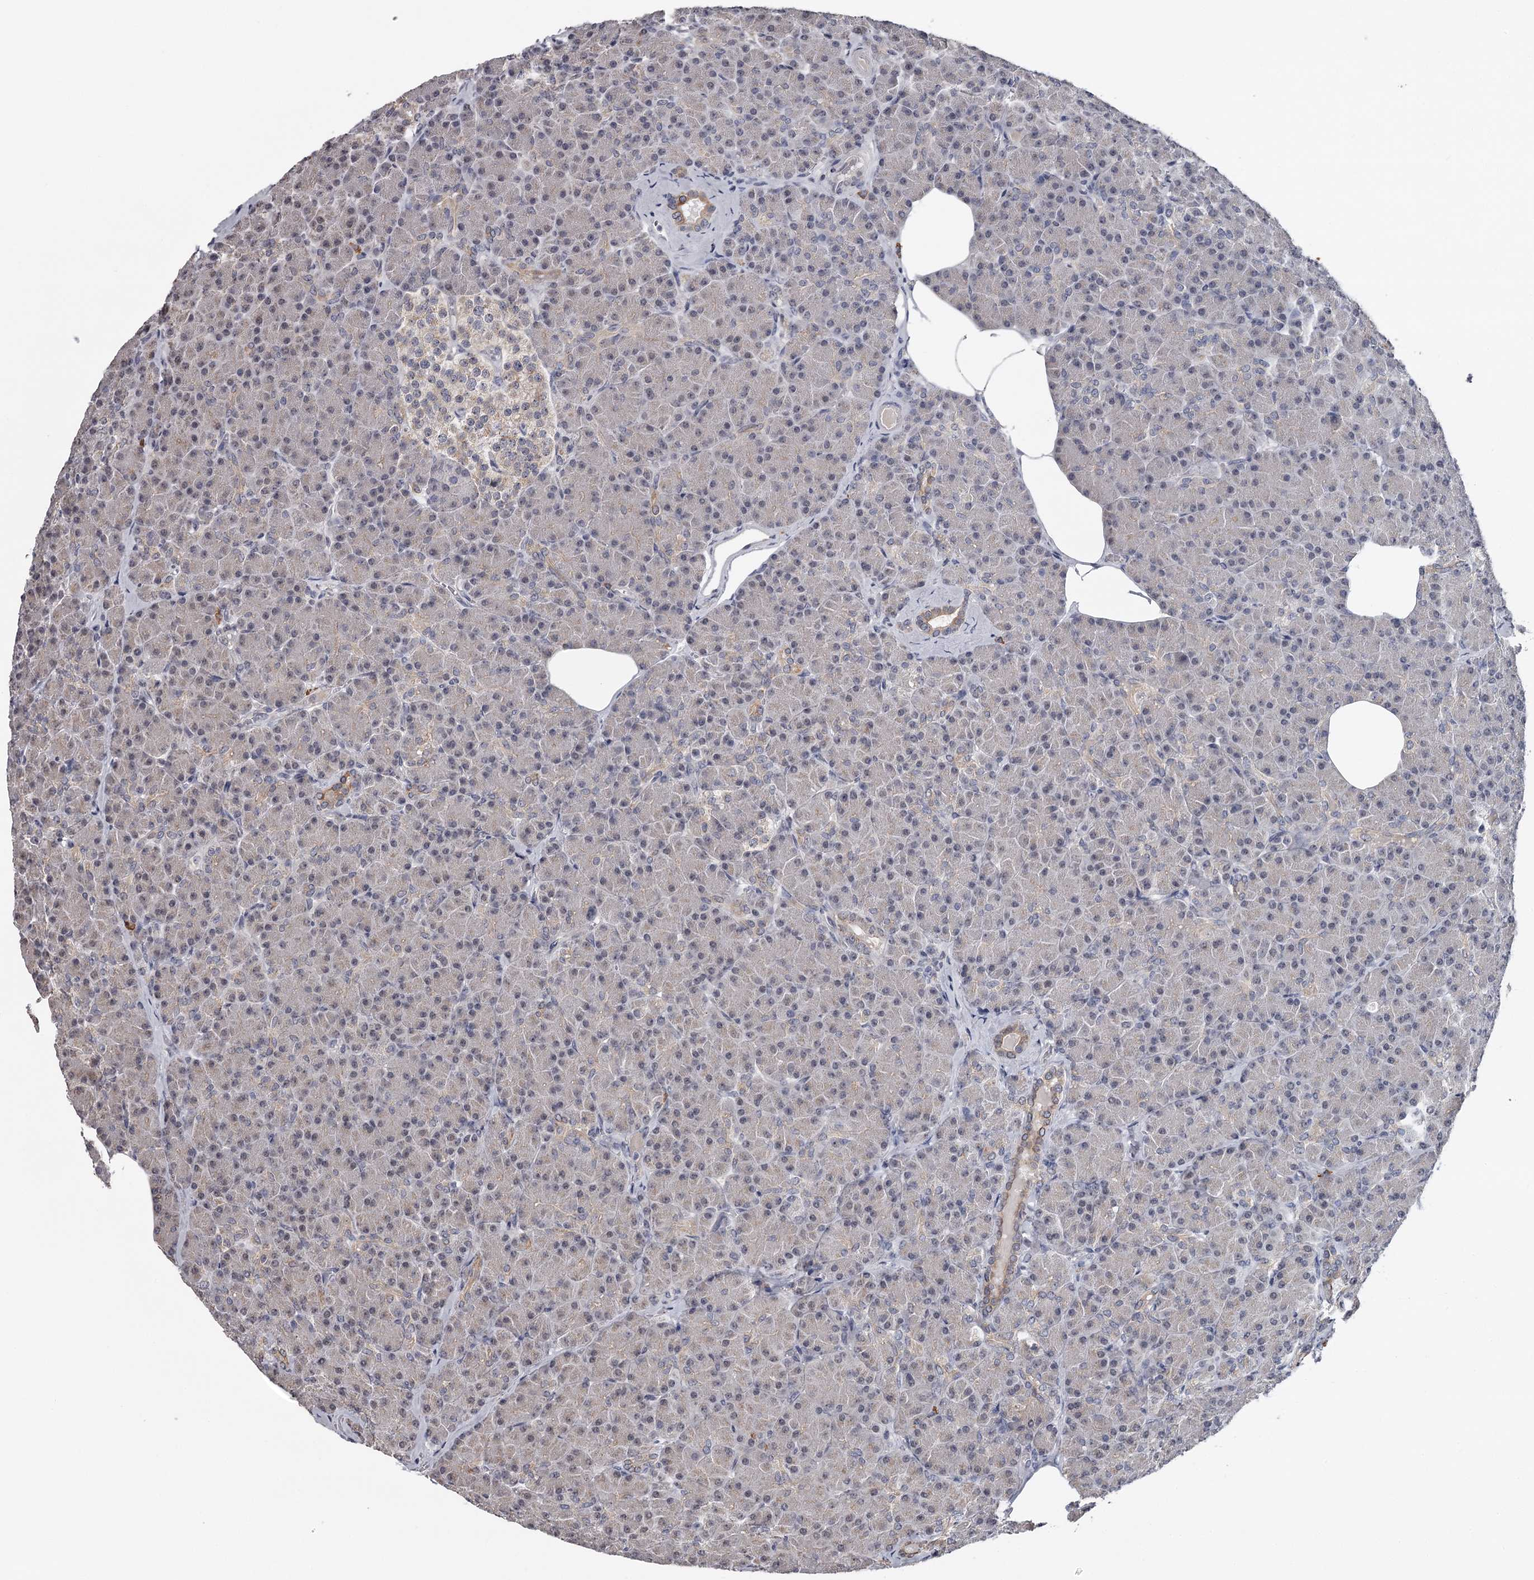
{"staining": {"intensity": "moderate", "quantity": "<25%", "location": "cytoplasmic/membranous,nuclear"}, "tissue": "pancreas", "cell_type": "Exocrine glandular cells", "image_type": "normal", "snomed": [{"axis": "morphology", "description": "Normal tissue, NOS"}, {"axis": "topography", "description": "Pancreas"}], "caption": "Benign pancreas exhibits moderate cytoplasmic/membranous,nuclear staining in approximately <25% of exocrine glandular cells, visualized by immunohistochemistry.", "gene": "GTSF1", "patient": {"sex": "female", "age": 43}}